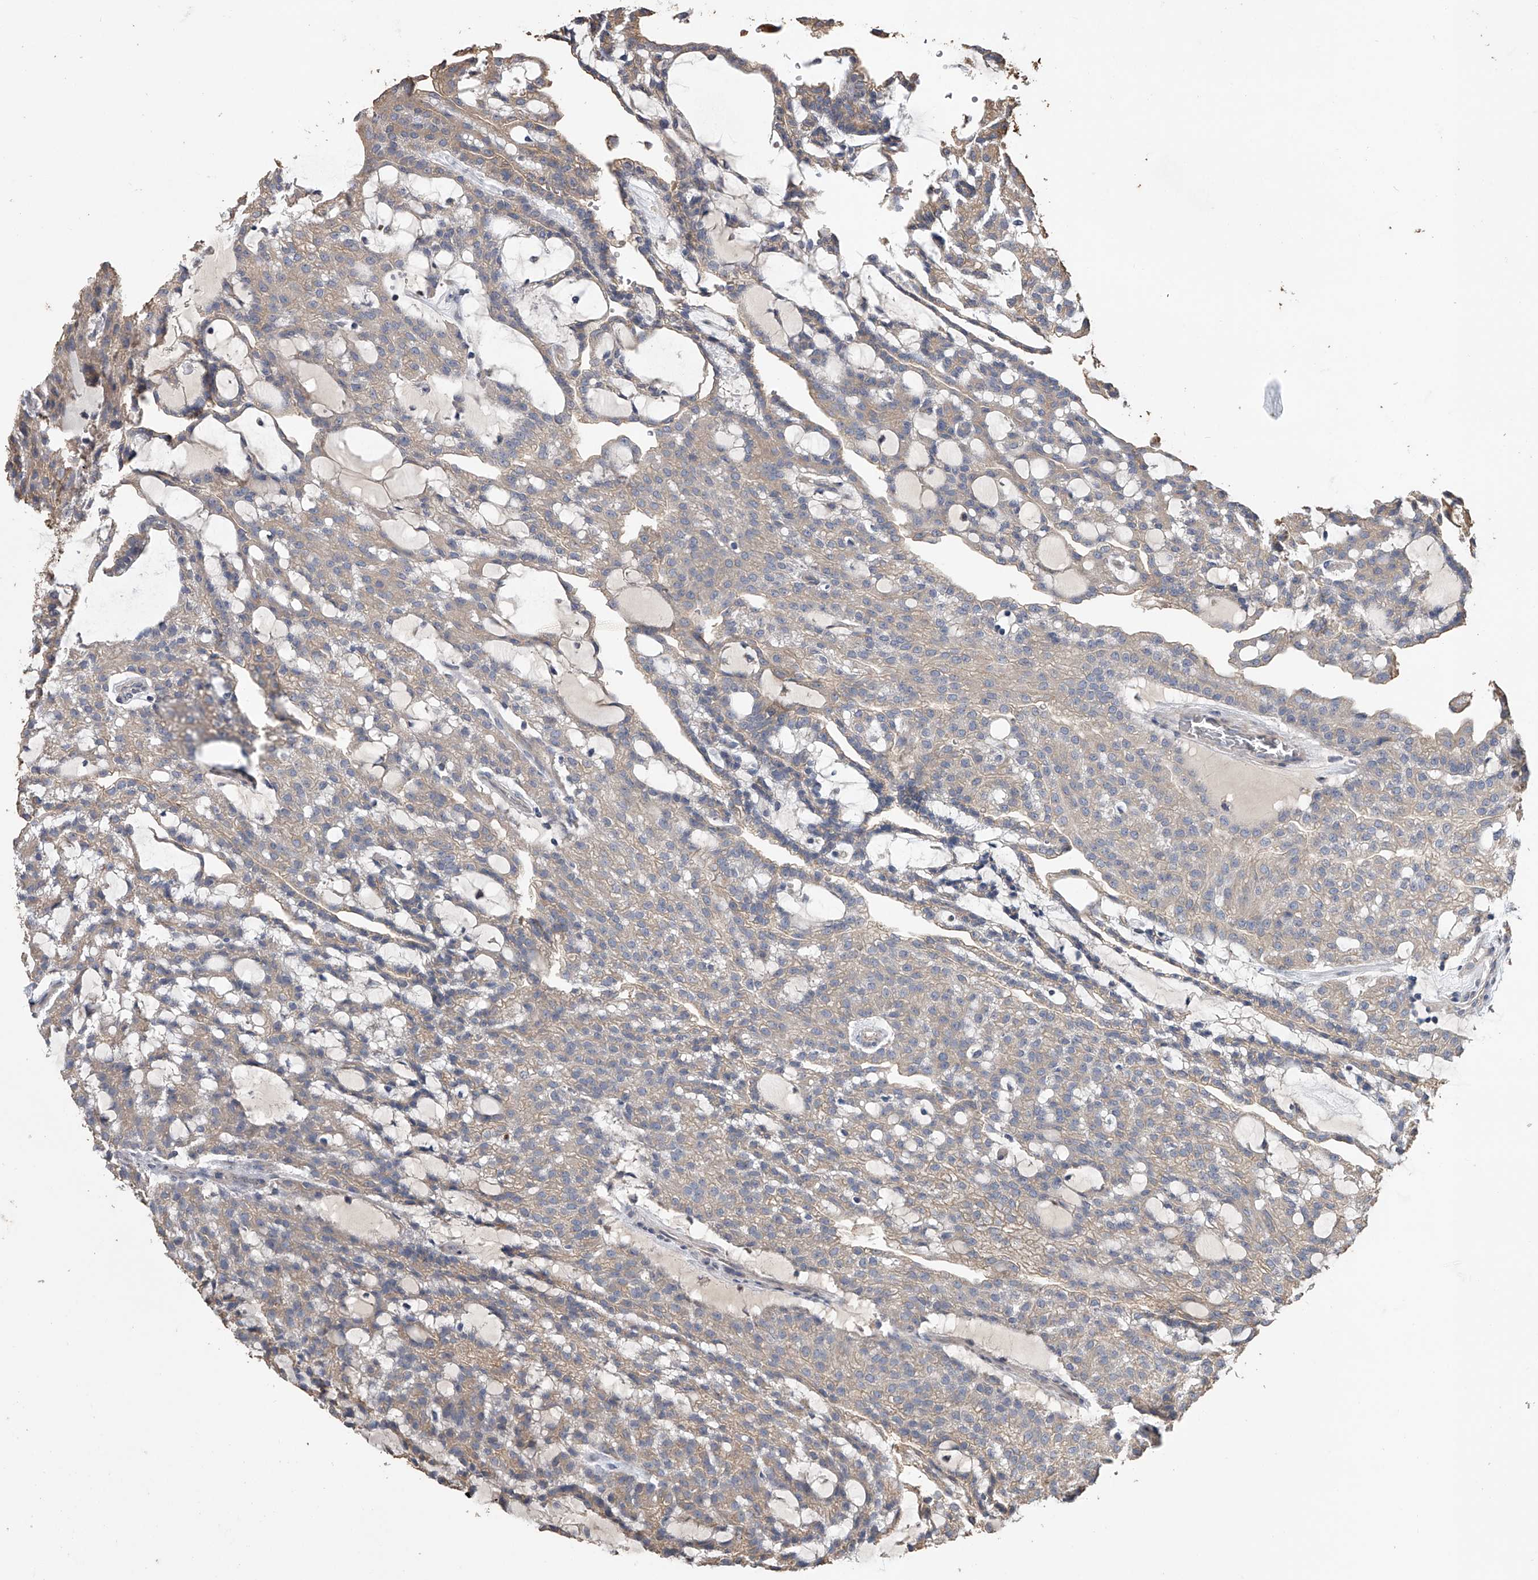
{"staining": {"intensity": "negative", "quantity": "none", "location": "none"}, "tissue": "renal cancer", "cell_type": "Tumor cells", "image_type": "cancer", "snomed": [{"axis": "morphology", "description": "Adenocarcinoma, NOS"}, {"axis": "topography", "description": "Kidney"}], "caption": "Immunohistochemistry (IHC) histopathology image of neoplastic tissue: adenocarcinoma (renal) stained with DAB (3,3'-diaminobenzidine) displays no significant protein staining in tumor cells.", "gene": "ZNF343", "patient": {"sex": "male", "age": 63}}